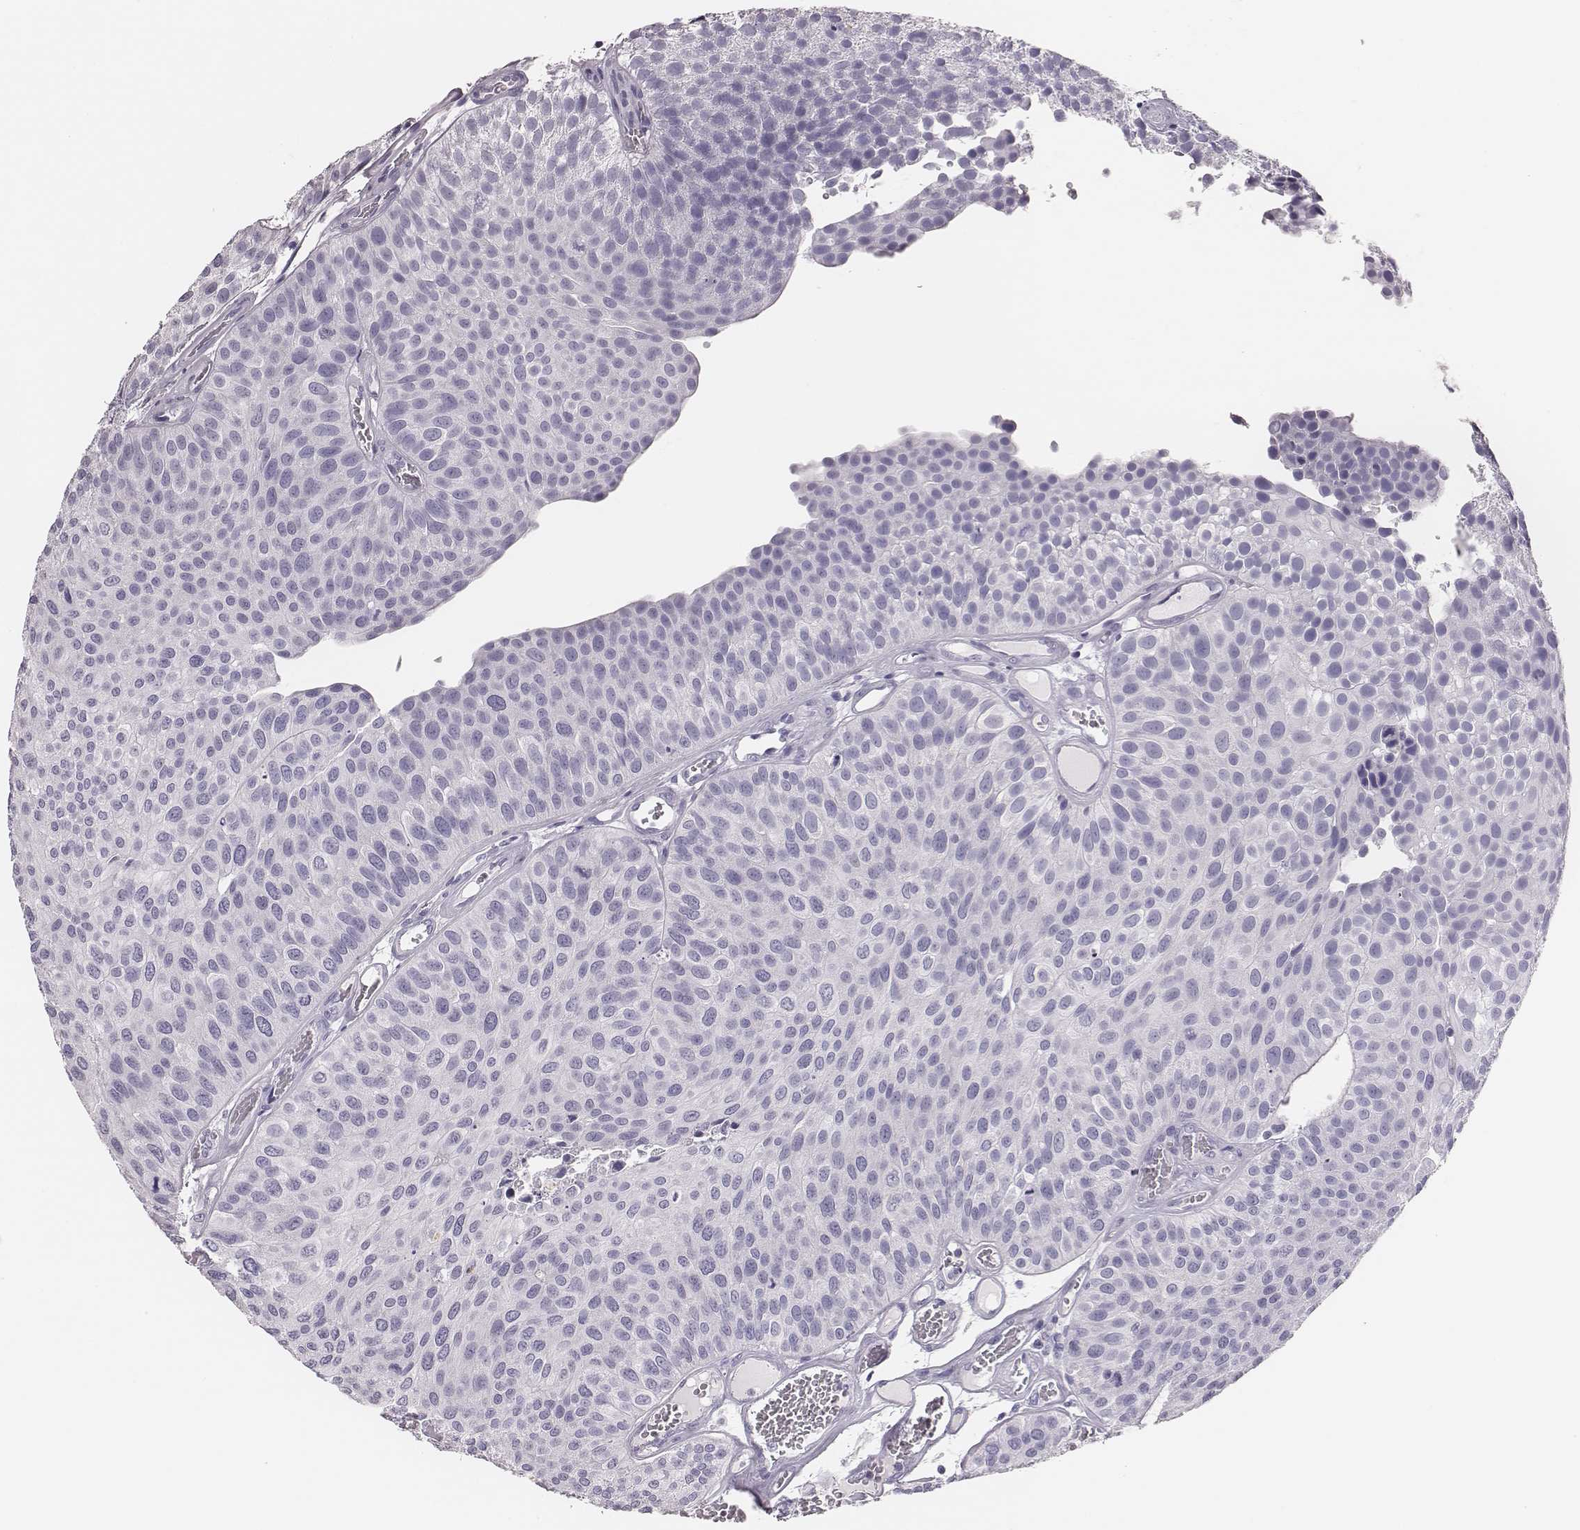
{"staining": {"intensity": "negative", "quantity": "none", "location": "none"}, "tissue": "urothelial cancer", "cell_type": "Tumor cells", "image_type": "cancer", "snomed": [{"axis": "morphology", "description": "Urothelial carcinoma, Low grade"}, {"axis": "topography", "description": "Urinary bladder"}], "caption": "DAB immunohistochemical staining of low-grade urothelial carcinoma shows no significant staining in tumor cells.", "gene": "H1-6", "patient": {"sex": "female", "age": 87}}